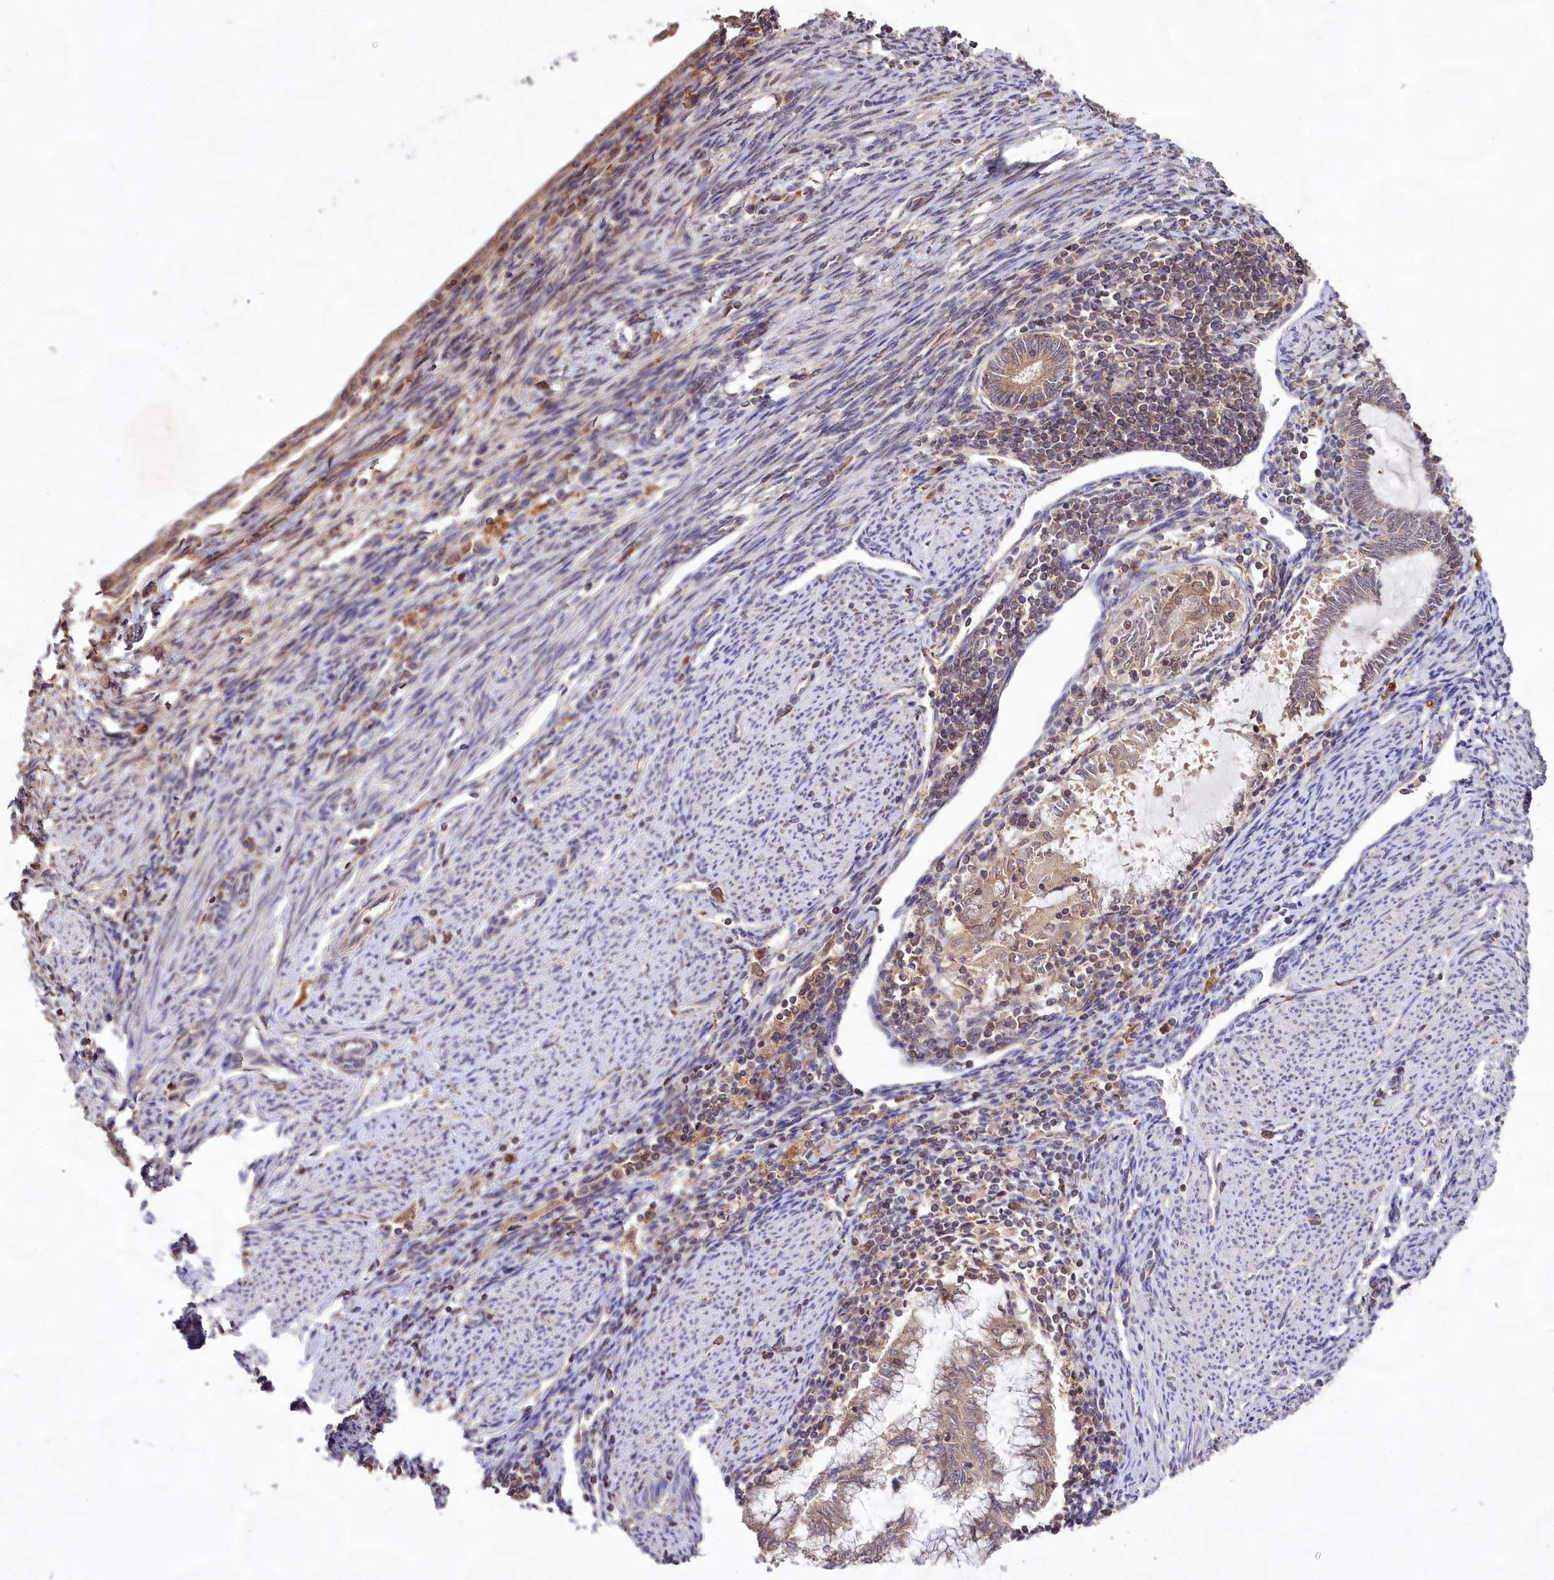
{"staining": {"intensity": "weak", "quantity": "25%-75%", "location": "cytoplasmic/membranous,nuclear"}, "tissue": "endometrial cancer", "cell_type": "Tumor cells", "image_type": "cancer", "snomed": [{"axis": "morphology", "description": "Adenocarcinoma, NOS"}, {"axis": "topography", "description": "Endometrium"}], "caption": "Protein positivity by immunohistochemistry (IHC) reveals weak cytoplasmic/membranous and nuclear expression in approximately 25%-75% of tumor cells in endometrial cancer.", "gene": "RRP8", "patient": {"sex": "female", "age": 79}}